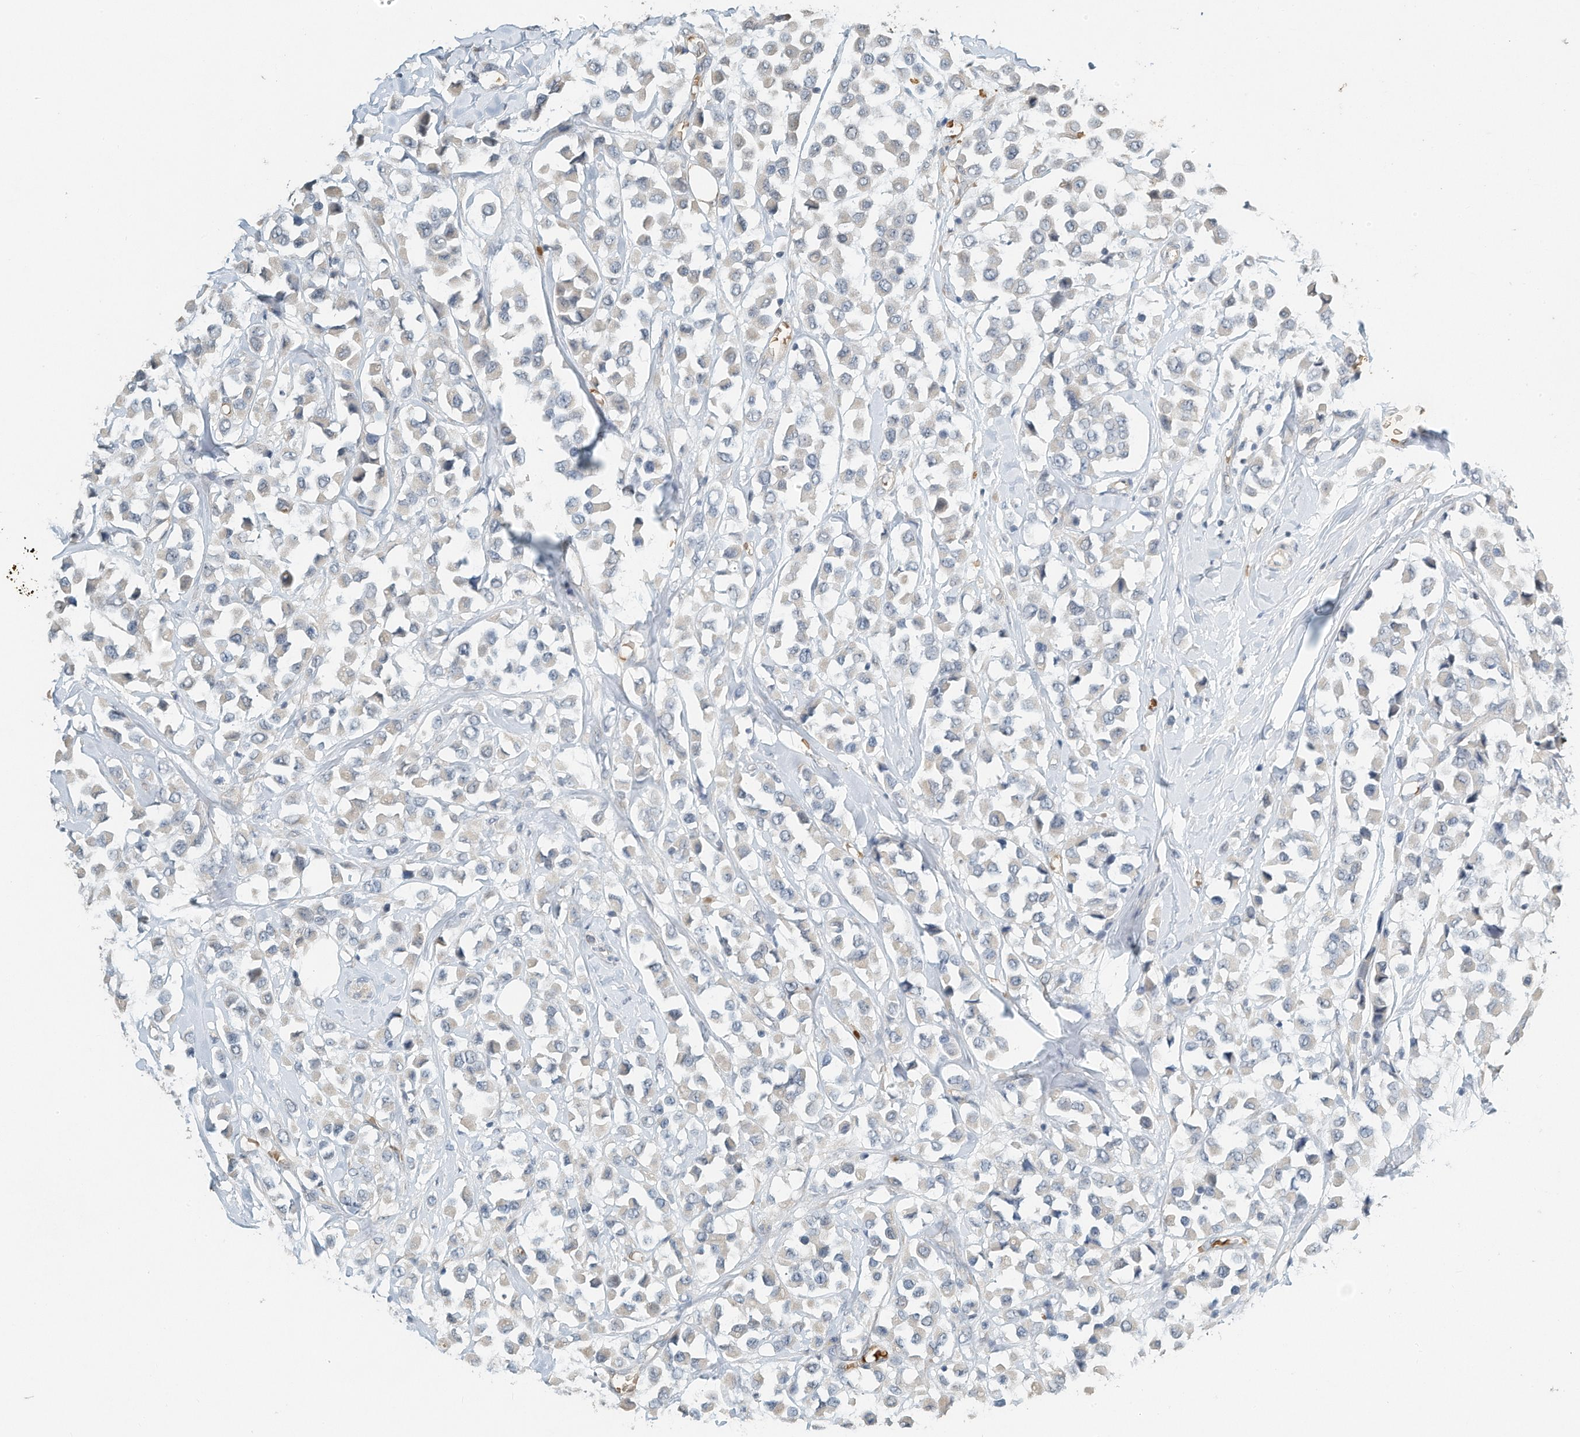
{"staining": {"intensity": "negative", "quantity": "none", "location": "none"}, "tissue": "breast cancer", "cell_type": "Tumor cells", "image_type": "cancer", "snomed": [{"axis": "morphology", "description": "Duct carcinoma"}, {"axis": "topography", "description": "Breast"}], "caption": "A histopathology image of human breast cancer (intraductal carcinoma) is negative for staining in tumor cells.", "gene": "RCAN3", "patient": {"sex": "female", "age": 61}}